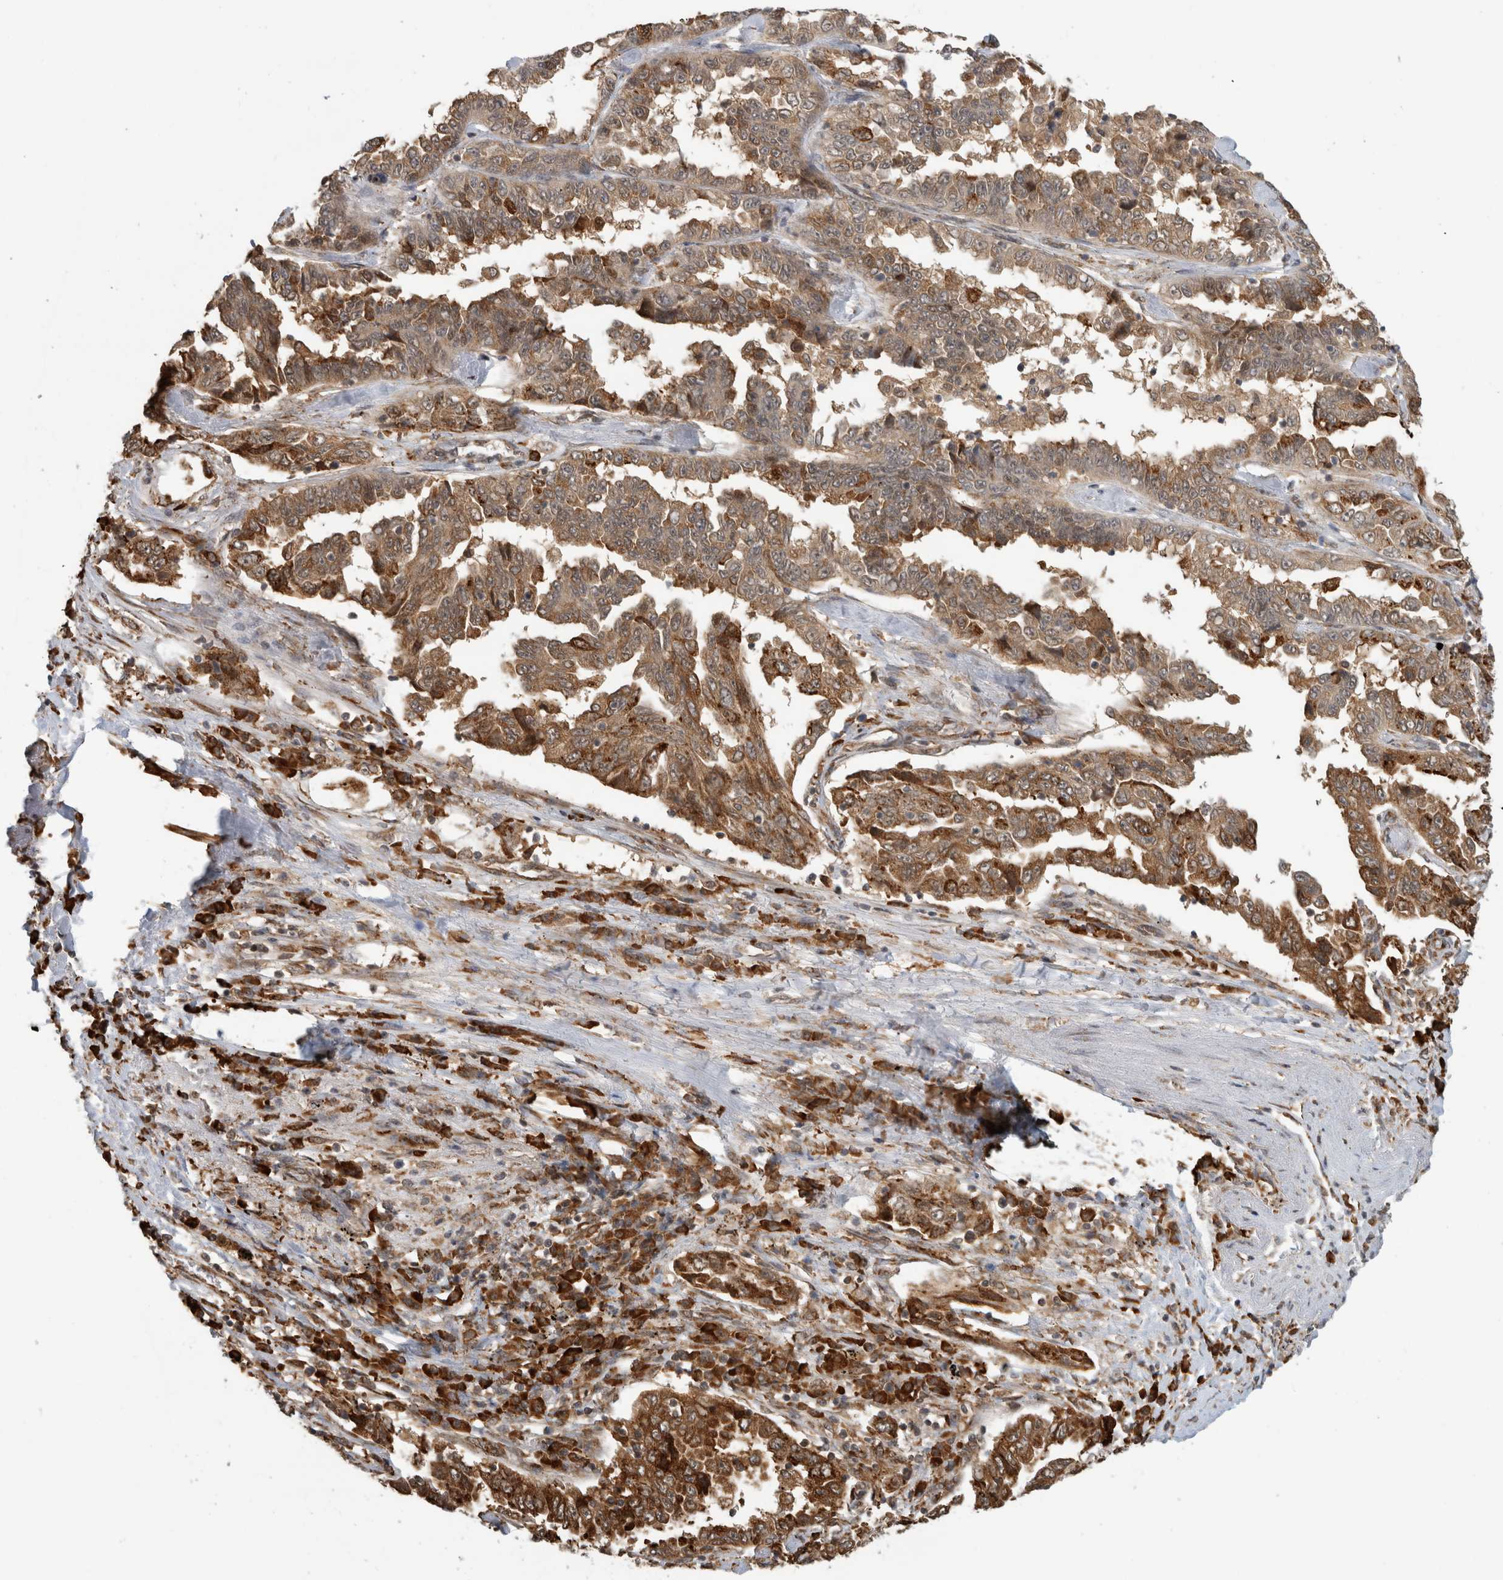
{"staining": {"intensity": "weak", "quantity": ">75%", "location": "cytoplasmic/membranous"}, "tissue": "lung cancer", "cell_type": "Tumor cells", "image_type": "cancer", "snomed": [{"axis": "morphology", "description": "Adenocarcinoma, NOS"}, {"axis": "topography", "description": "Lung"}], "caption": "Approximately >75% of tumor cells in human adenocarcinoma (lung) exhibit weak cytoplasmic/membranous protein expression as visualized by brown immunohistochemical staining.", "gene": "MS4A7", "patient": {"sex": "female", "age": 51}}